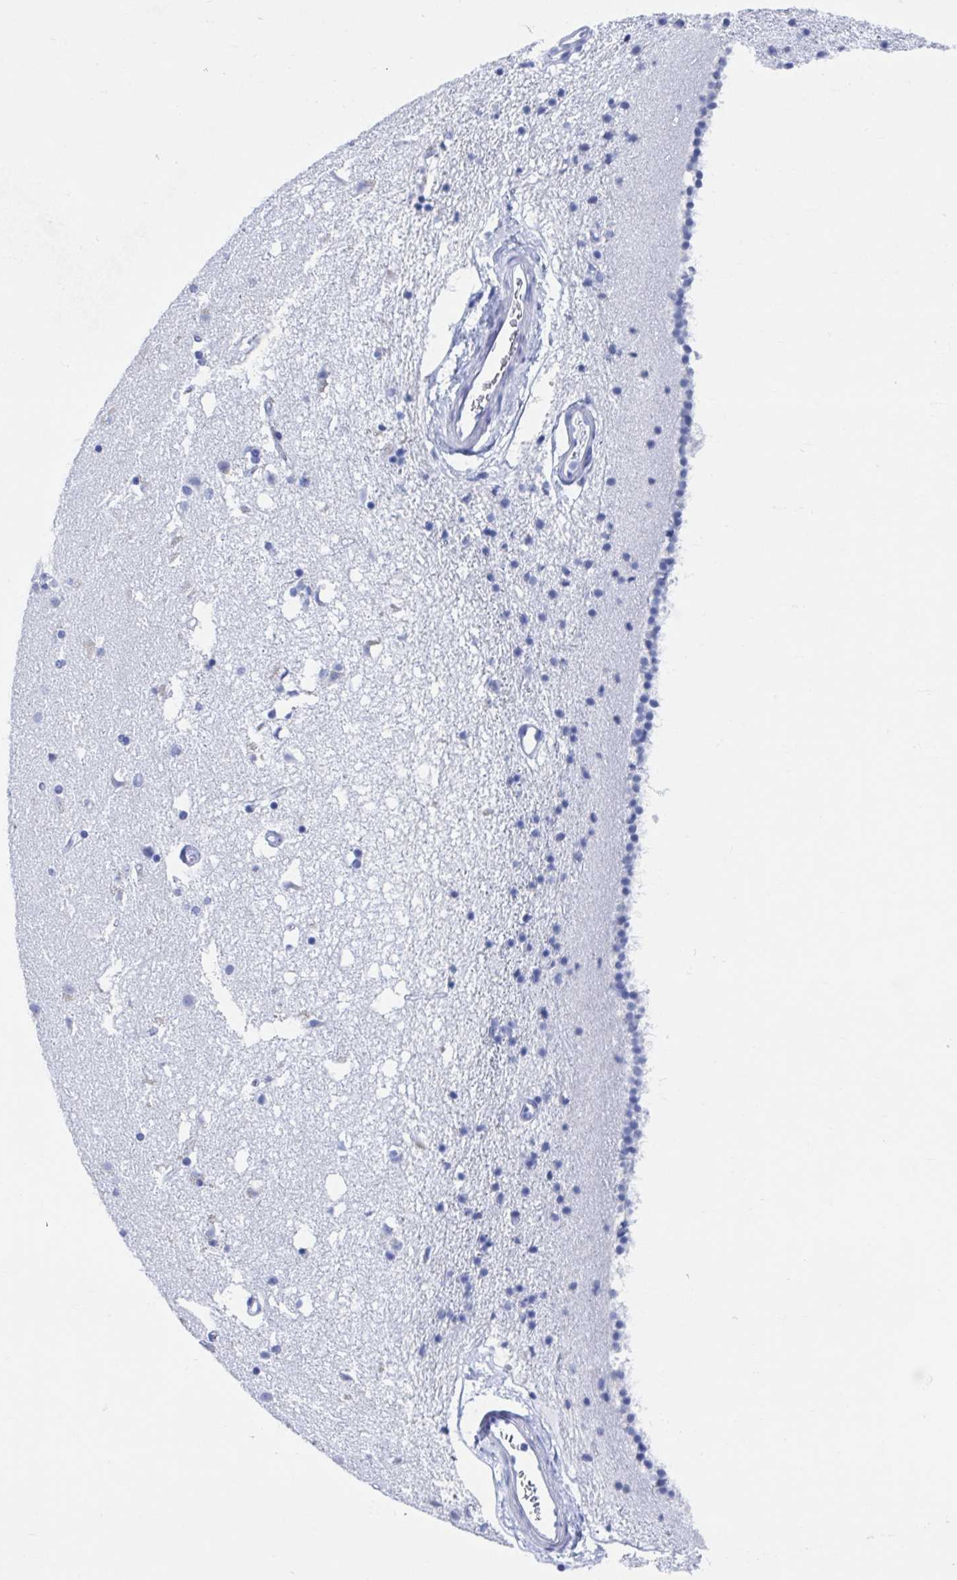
{"staining": {"intensity": "negative", "quantity": "none", "location": "none"}, "tissue": "caudate", "cell_type": "Glial cells", "image_type": "normal", "snomed": [{"axis": "morphology", "description": "Normal tissue, NOS"}, {"axis": "topography", "description": "Lateral ventricle wall"}], "caption": "Immunohistochemistry photomicrograph of normal caudate: caudate stained with DAB shows no significant protein positivity in glial cells.", "gene": "C10orf53", "patient": {"sex": "female", "age": 71}}